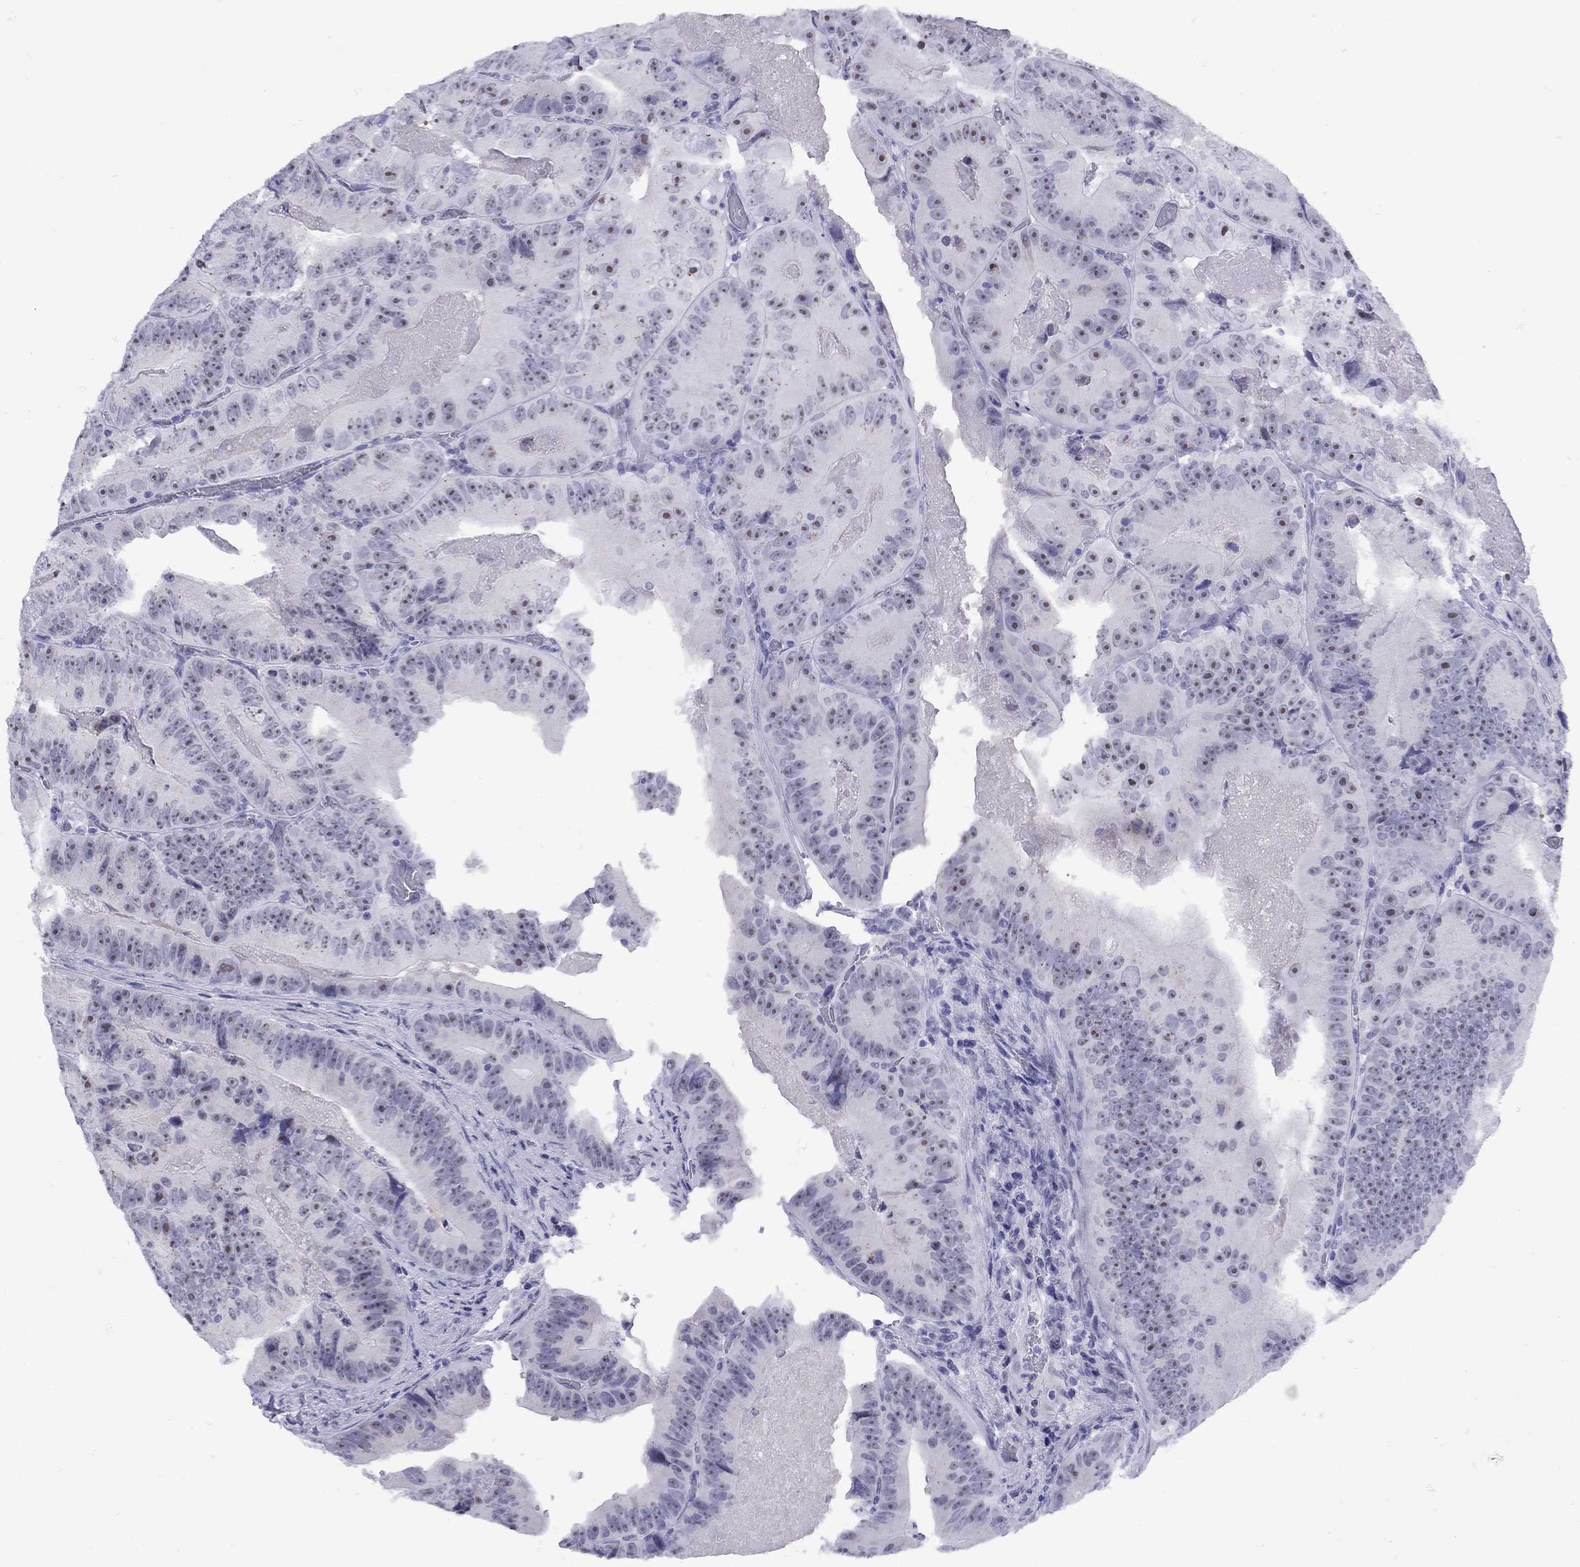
{"staining": {"intensity": "moderate", "quantity": "25%-75%", "location": "nuclear"}, "tissue": "colorectal cancer", "cell_type": "Tumor cells", "image_type": "cancer", "snomed": [{"axis": "morphology", "description": "Adenocarcinoma, NOS"}, {"axis": "topography", "description": "Colon"}], "caption": "Immunohistochemical staining of human colorectal adenocarcinoma displays medium levels of moderate nuclear protein positivity in approximately 25%-75% of tumor cells.", "gene": "LYAR", "patient": {"sex": "female", "age": 86}}